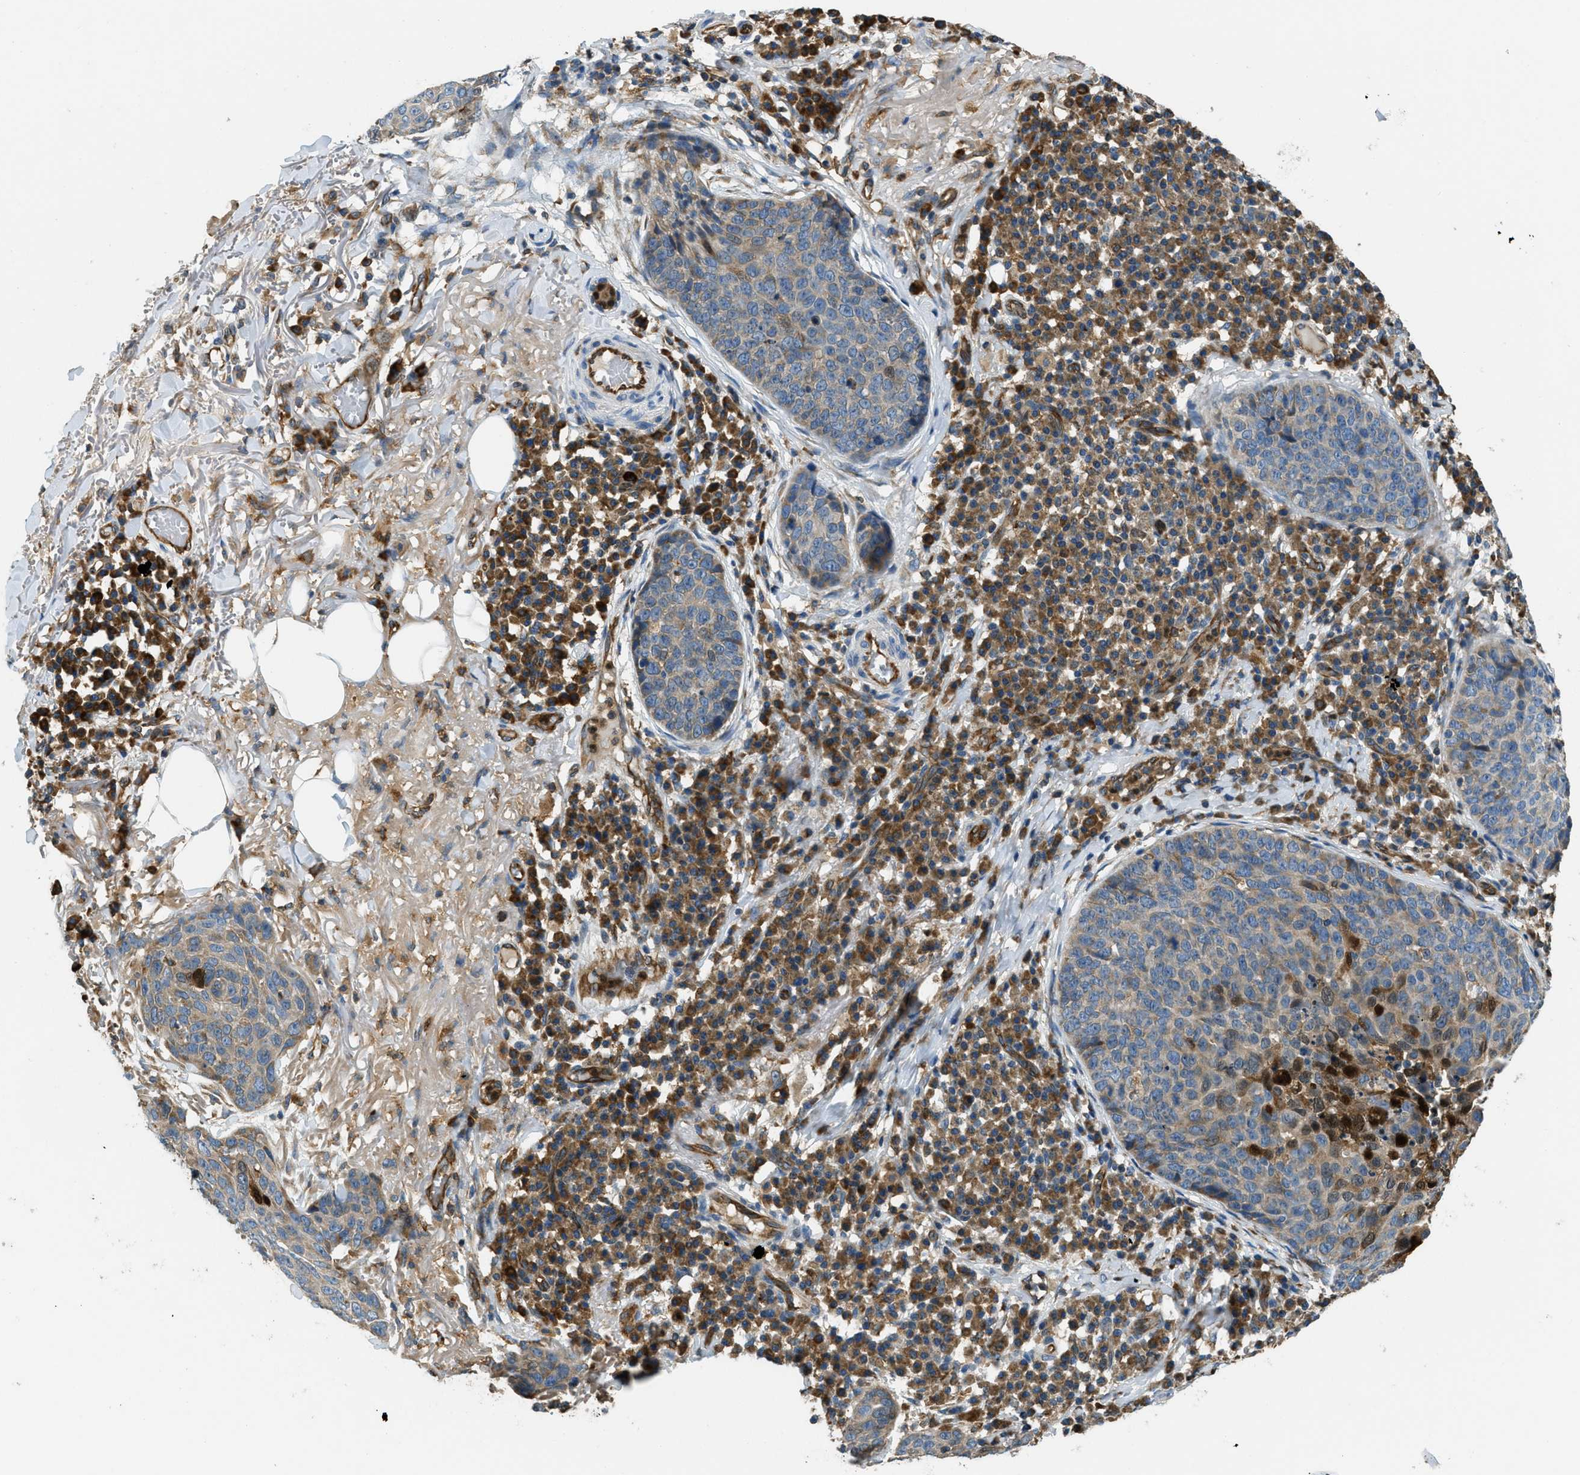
{"staining": {"intensity": "strong", "quantity": "<25%", "location": "cytoplasmic/membranous,nuclear"}, "tissue": "skin cancer", "cell_type": "Tumor cells", "image_type": "cancer", "snomed": [{"axis": "morphology", "description": "Squamous cell carcinoma in situ, NOS"}, {"axis": "morphology", "description": "Squamous cell carcinoma, NOS"}, {"axis": "topography", "description": "Skin"}], "caption": "Squamous cell carcinoma (skin) stained for a protein (brown) shows strong cytoplasmic/membranous and nuclear positive expression in about <25% of tumor cells.", "gene": "GIMAP8", "patient": {"sex": "male", "age": 93}}